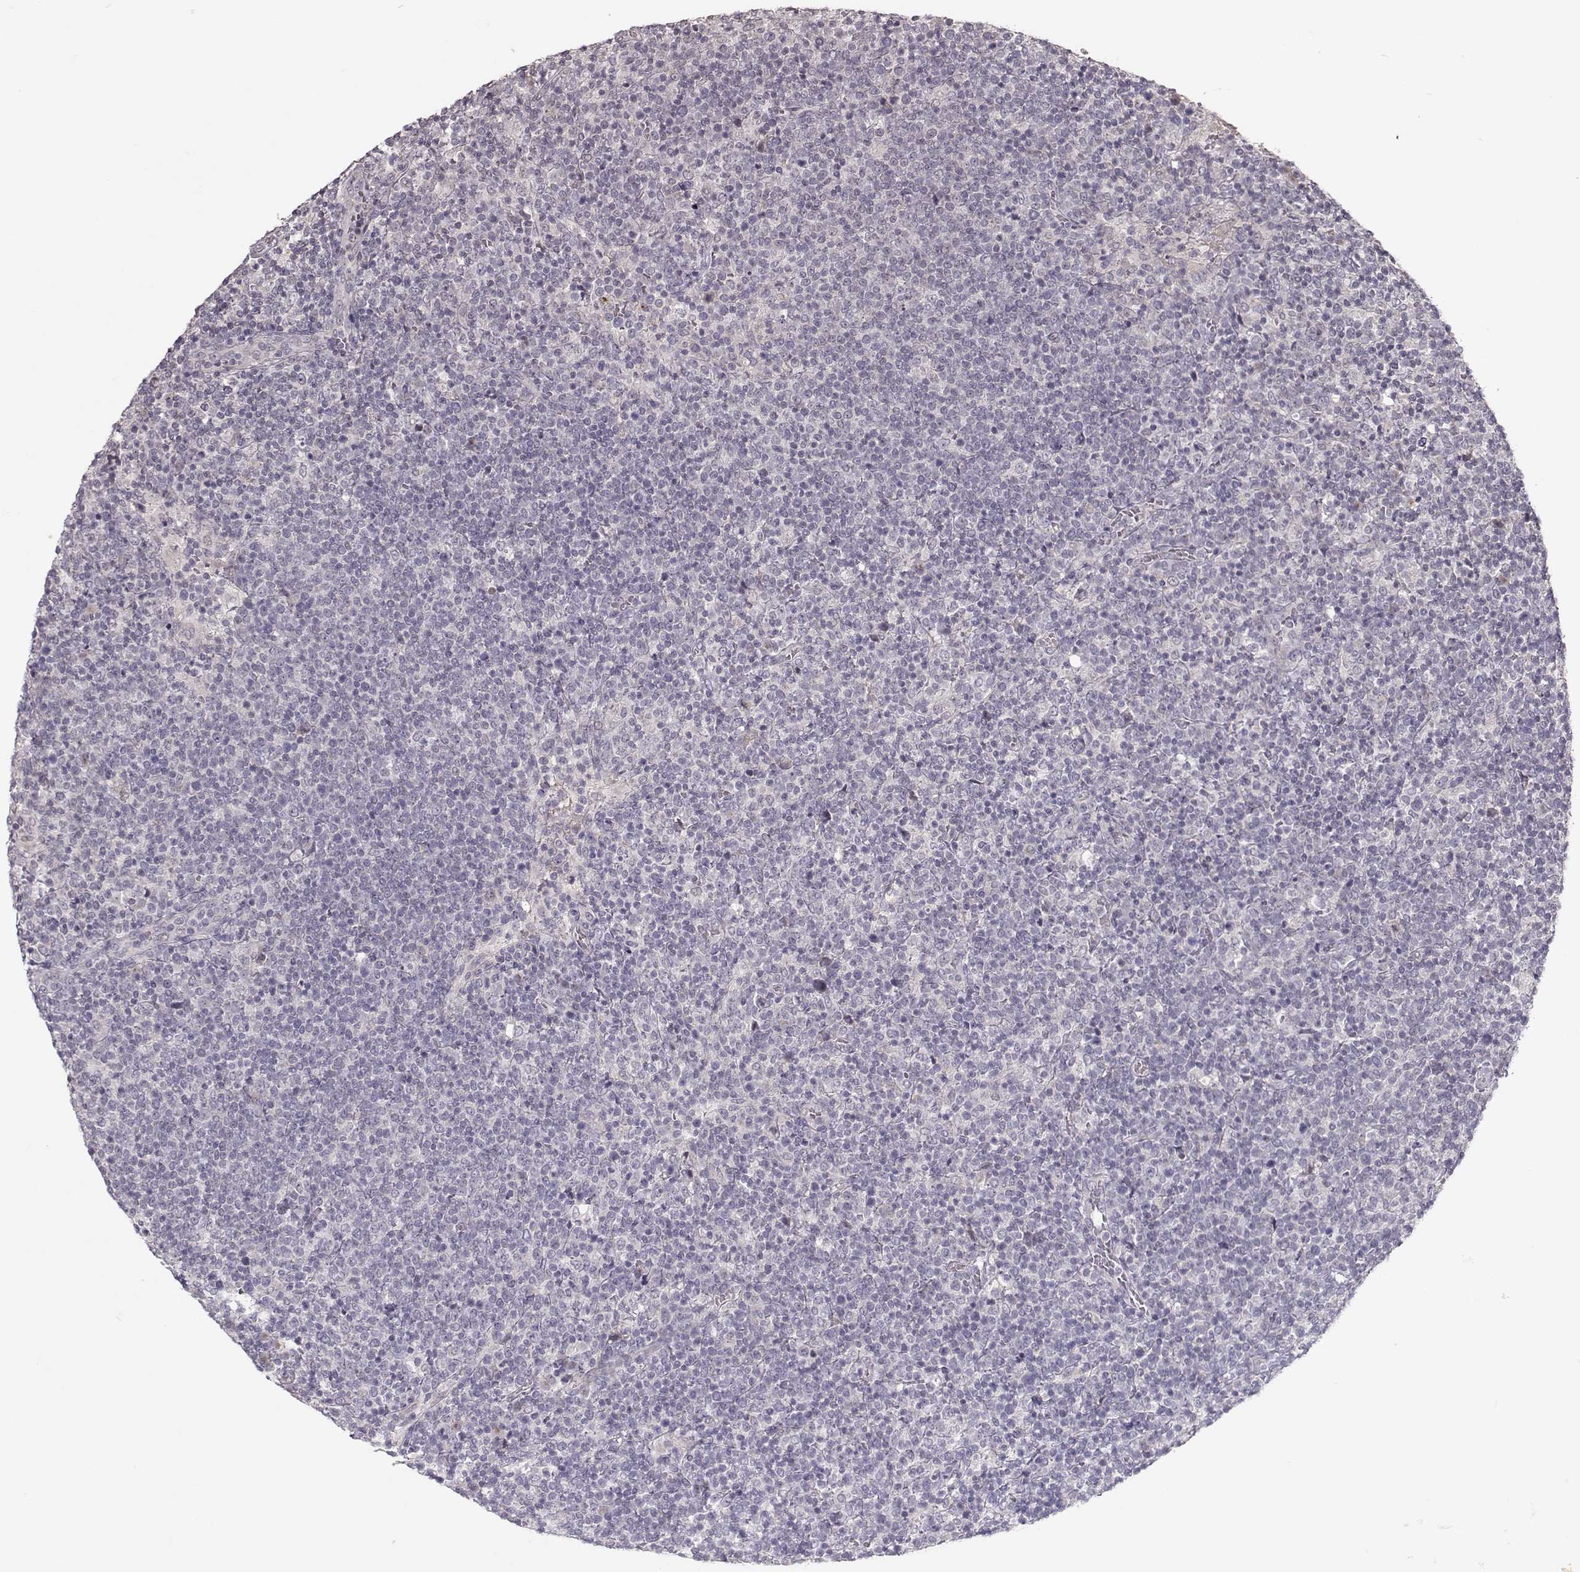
{"staining": {"intensity": "negative", "quantity": "none", "location": "none"}, "tissue": "lymphoma", "cell_type": "Tumor cells", "image_type": "cancer", "snomed": [{"axis": "morphology", "description": "Malignant lymphoma, non-Hodgkin's type, High grade"}, {"axis": "topography", "description": "Lymph node"}], "caption": "Immunohistochemistry image of high-grade malignant lymphoma, non-Hodgkin's type stained for a protein (brown), which demonstrates no expression in tumor cells.", "gene": "PNMT", "patient": {"sex": "male", "age": 61}}